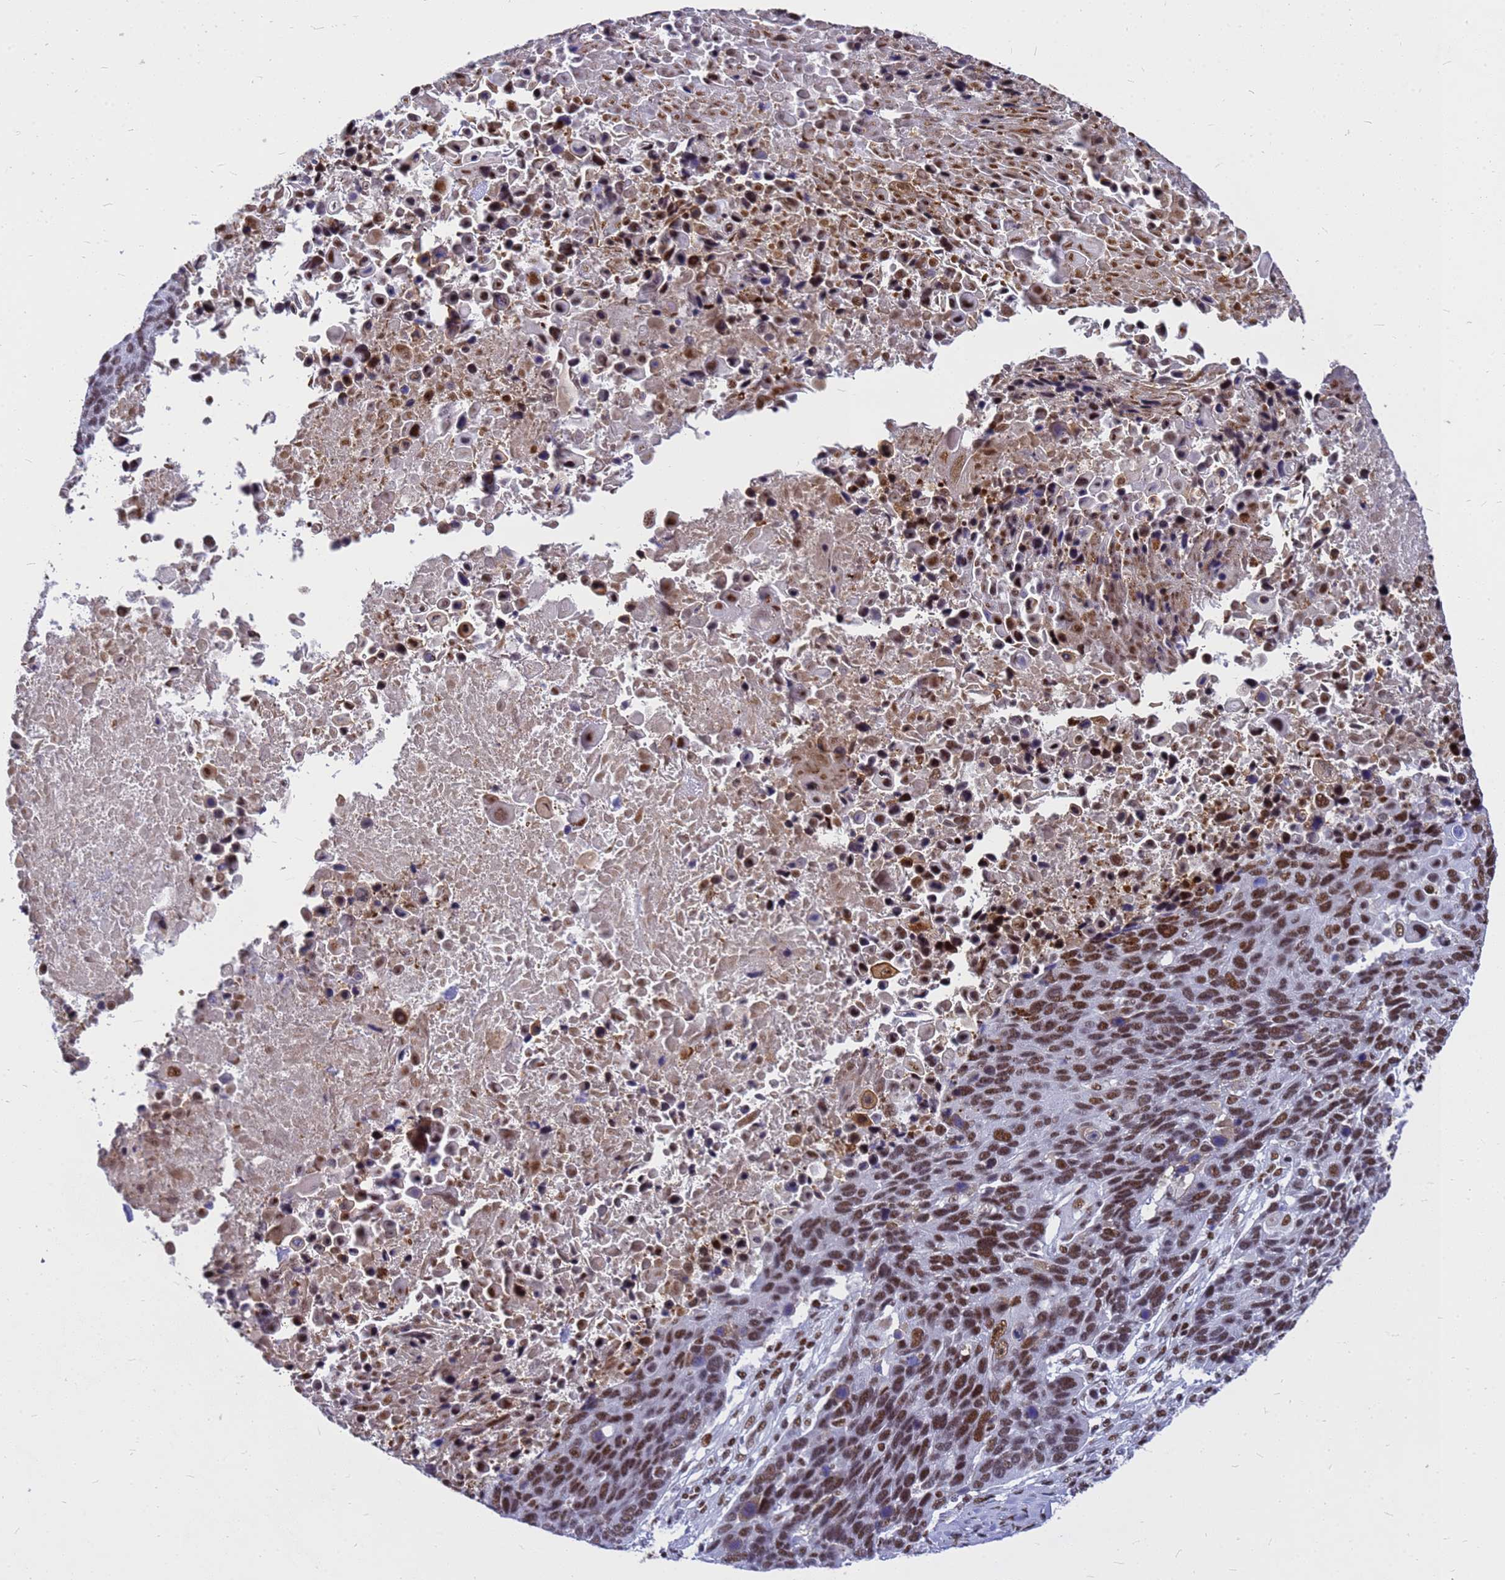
{"staining": {"intensity": "moderate", "quantity": ">75%", "location": "nuclear"}, "tissue": "lung cancer", "cell_type": "Tumor cells", "image_type": "cancer", "snomed": [{"axis": "morphology", "description": "Normal tissue, NOS"}, {"axis": "morphology", "description": "Squamous cell carcinoma, NOS"}, {"axis": "topography", "description": "Lymph node"}, {"axis": "topography", "description": "Lung"}], "caption": "Squamous cell carcinoma (lung) stained for a protein (brown) shows moderate nuclear positive staining in about >75% of tumor cells.", "gene": "SART3", "patient": {"sex": "male", "age": 66}}